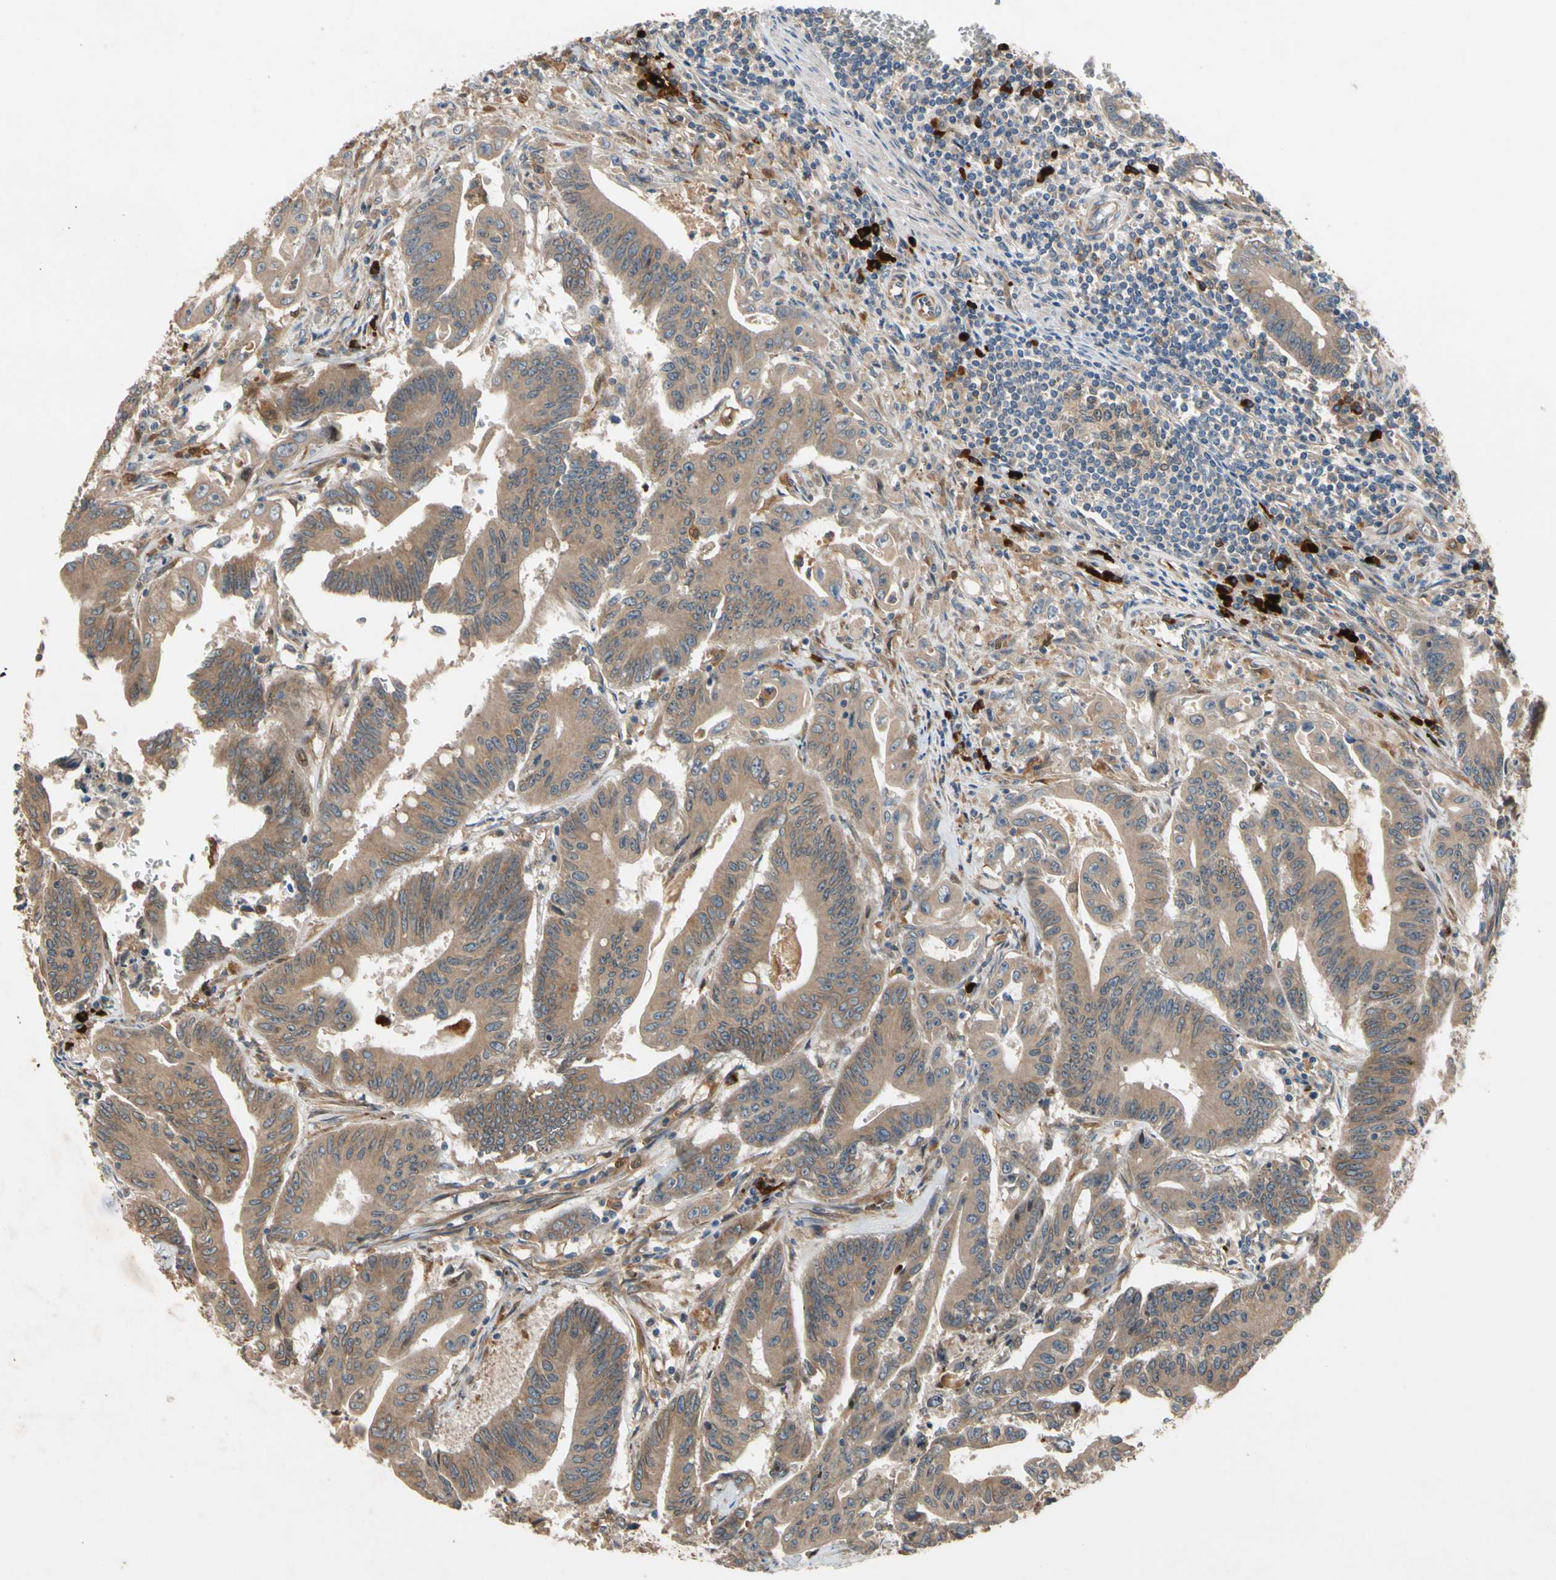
{"staining": {"intensity": "moderate", "quantity": ">75%", "location": "cytoplasmic/membranous"}, "tissue": "colorectal cancer", "cell_type": "Tumor cells", "image_type": "cancer", "snomed": [{"axis": "morphology", "description": "Adenocarcinoma, NOS"}, {"axis": "topography", "description": "Colon"}], "caption": "Adenocarcinoma (colorectal) stained for a protein shows moderate cytoplasmic/membranous positivity in tumor cells.", "gene": "FGD6", "patient": {"sex": "male", "age": 45}}